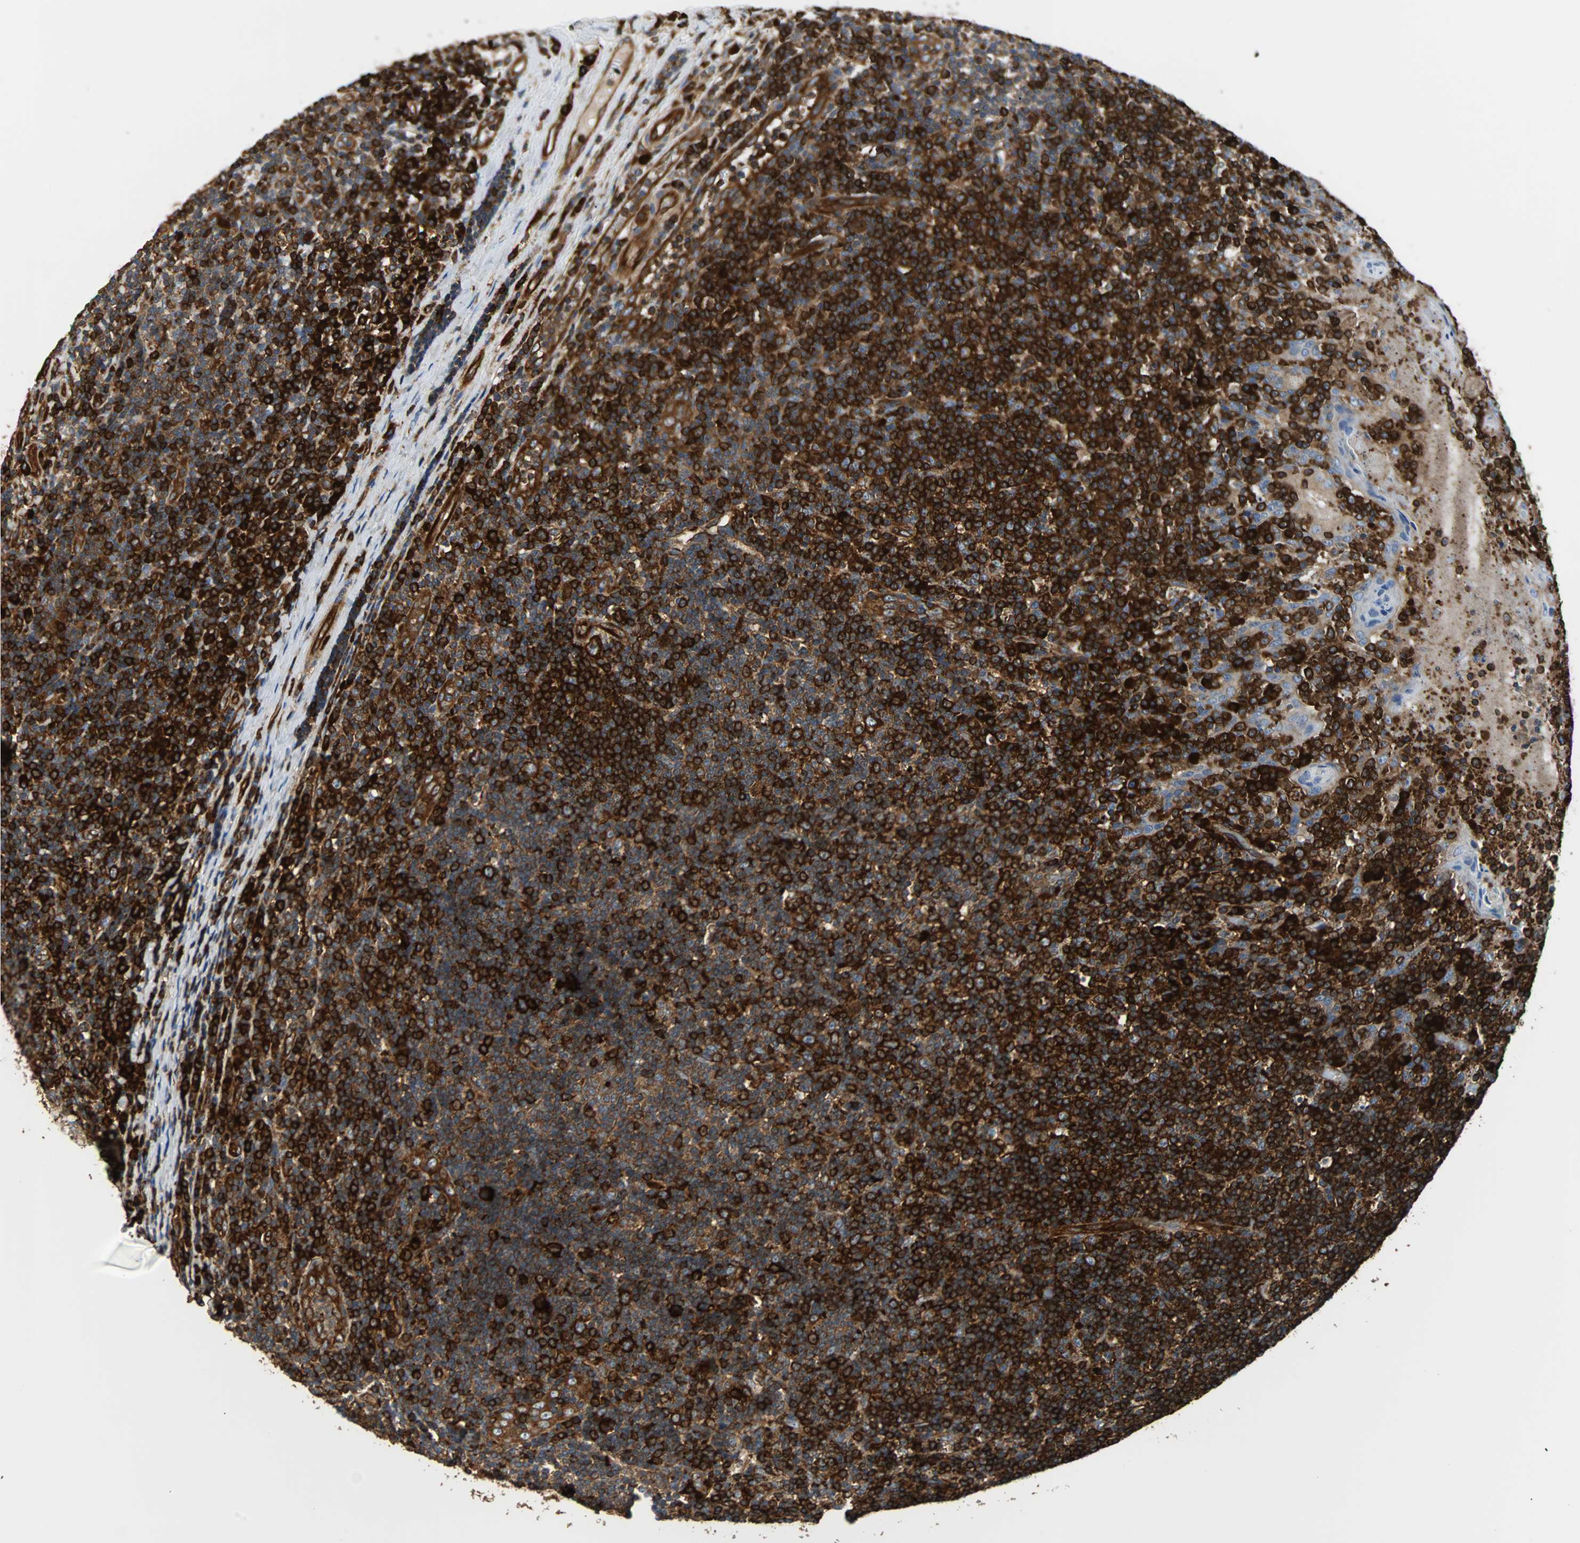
{"staining": {"intensity": "strong", "quantity": ">75%", "location": "cytoplasmic/membranous"}, "tissue": "tonsil", "cell_type": "Germinal center cells", "image_type": "normal", "snomed": [{"axis": "morphology", "description": "Normal tissue, NOS"}, {"axis": "topography", "description": "Tonsil"}], "caption": "Germinal center cells exhibit high levels of strong cytoplasmic/membranous expression in about >75% of cells in normal human tonsil.", "gene": "PLCG2", "patient": {"sex": "female", "age": 40}}